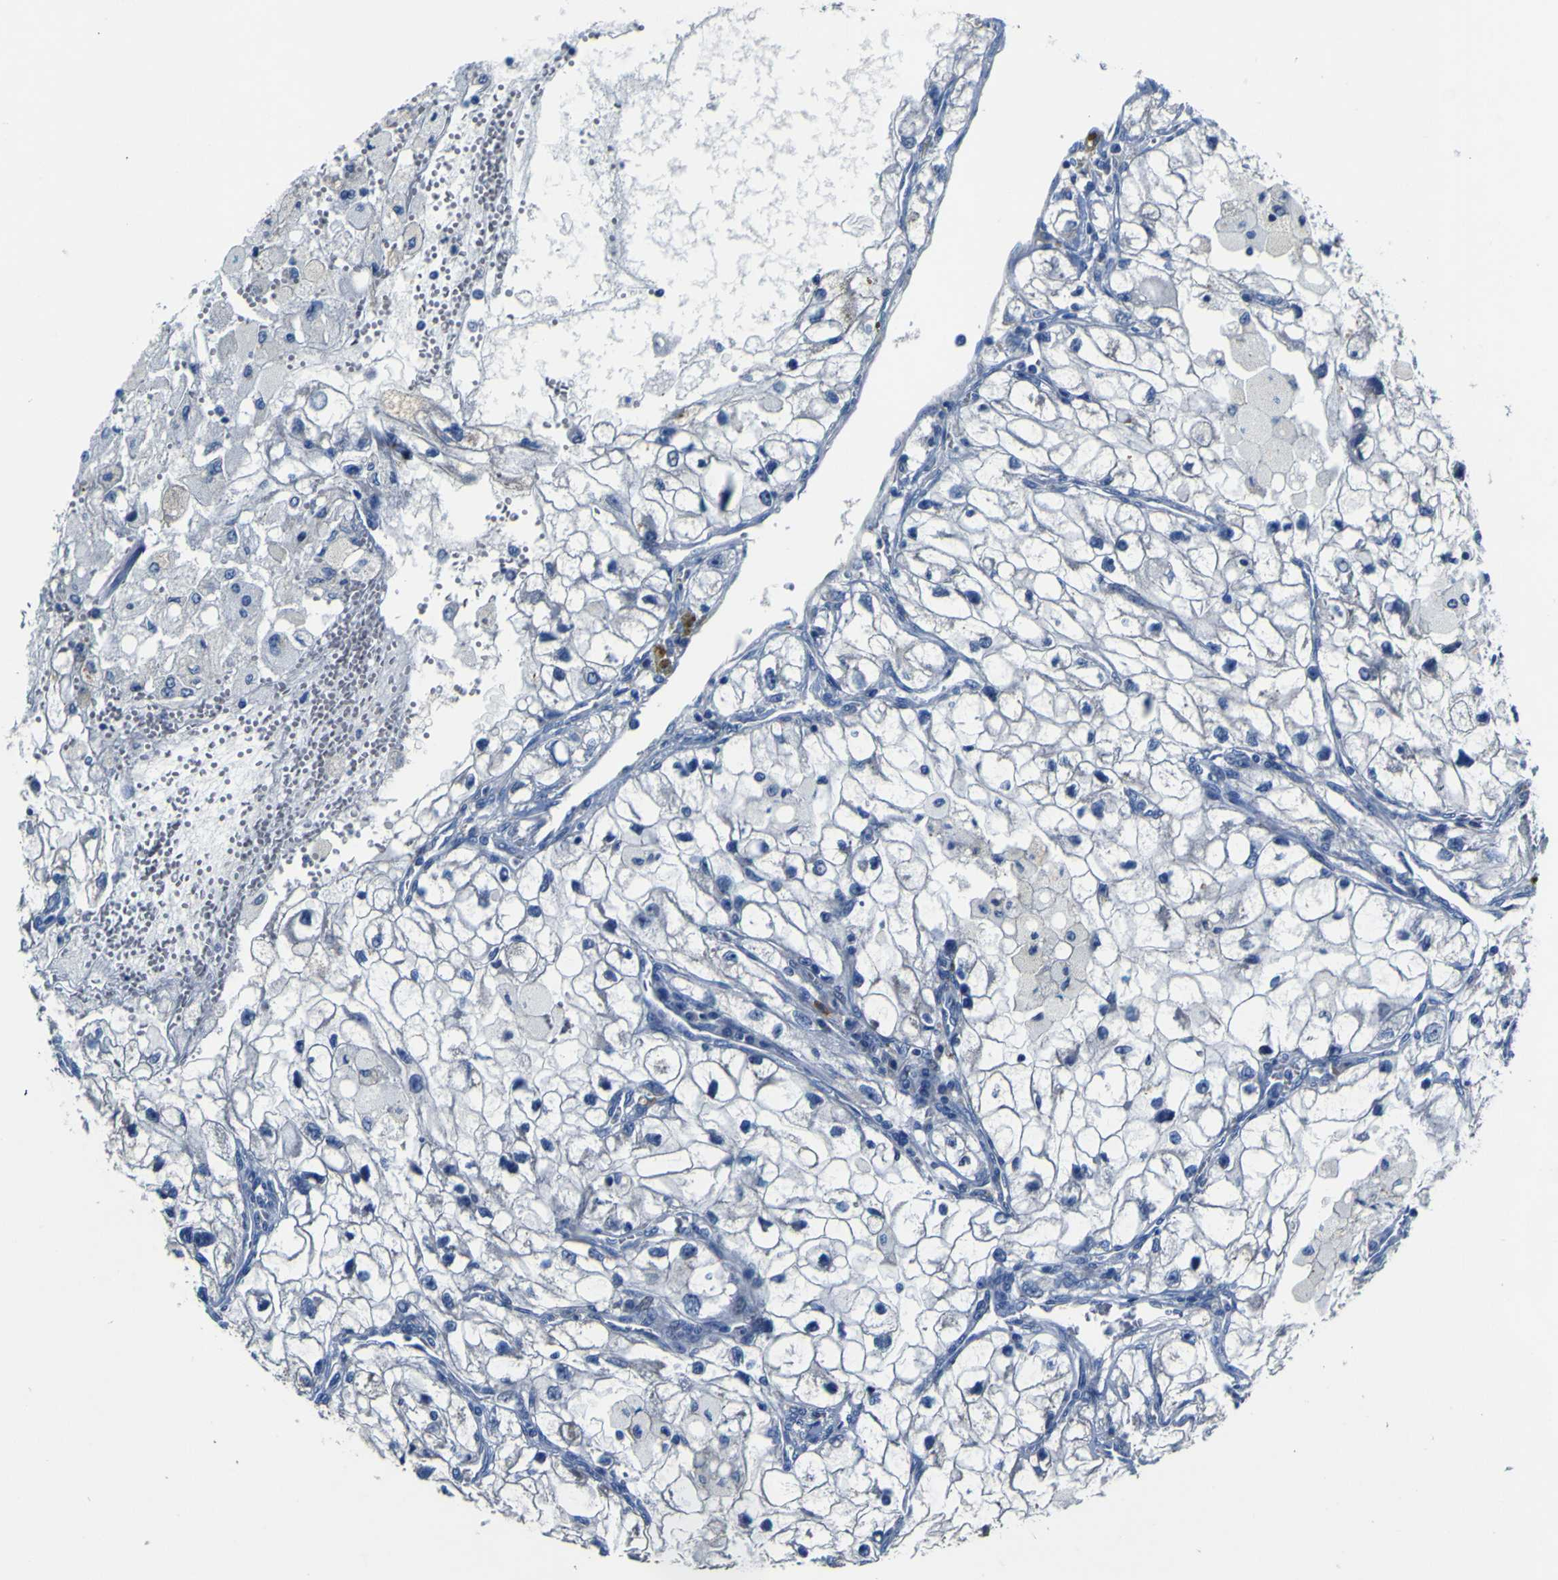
{"staining": {"intensity": "negative", "quantity": "none", "location": "none"}, "tissue": "renal cancer", "cell_type": "Tumor cells", "image_type": "cancer", "snomed": [{"axis": "morphology", "description": "Adenocarcinoma, NOS"}, {"axis": "topography", "description": "Kidney"}], "caption": "Immunohistochemical staining of human adenocarcinoma (renal) reveals no significant staining in tumor cells.", "gene": "AGAP3", "patient": {"sex": "female", "age": 70}}